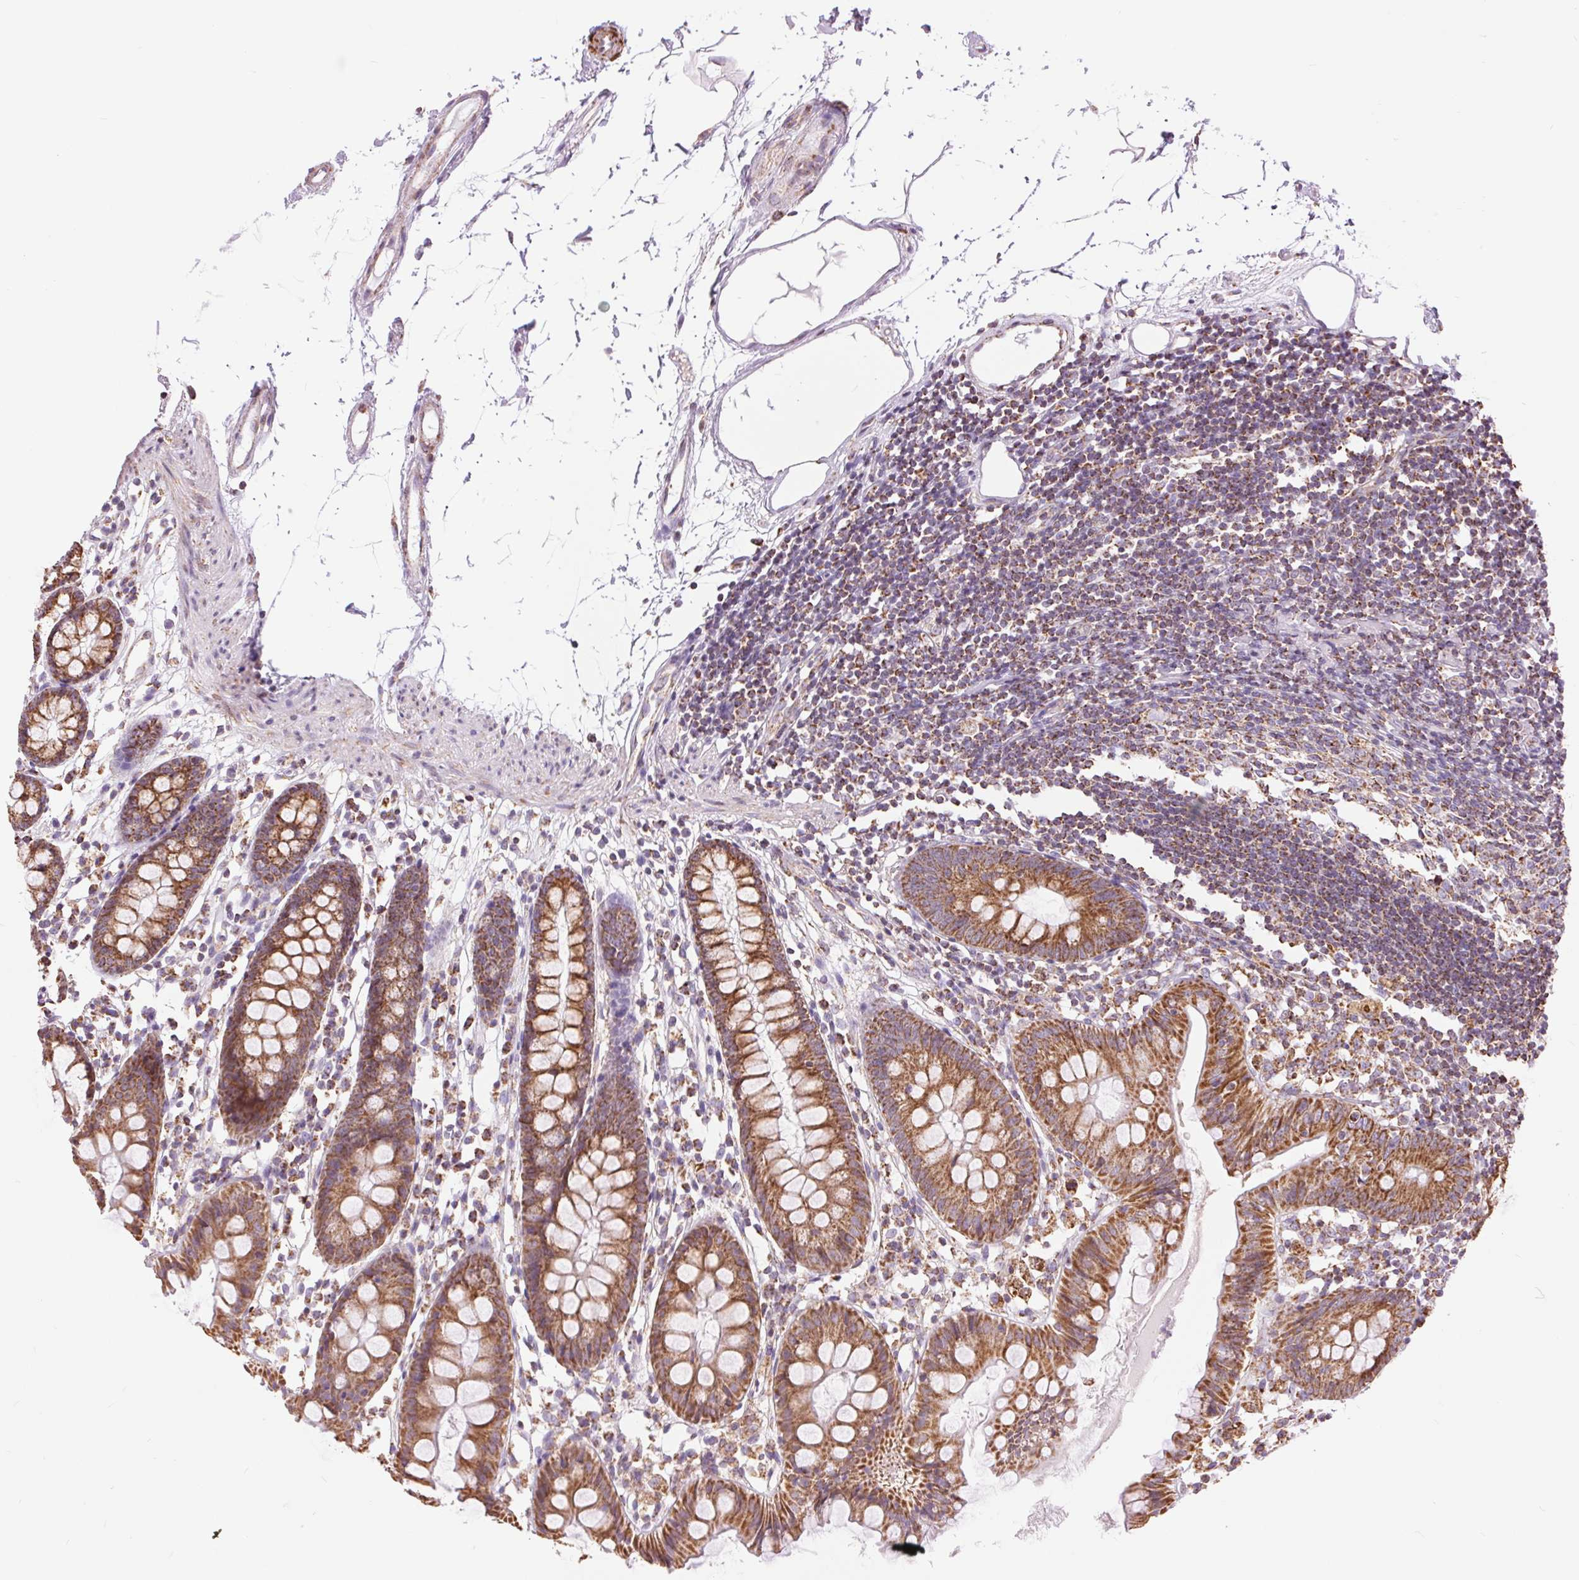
{"staining": {"intensity": "weak", "quantity": "<25%", "location": "cytoplasmic/membranous"}, "tissue": "colon", "cell_type": "Endothelial cells", "image_type": "normal", "snomed": [{"axis": "morphology", "description": "Normal tissue, NOS"}, {"axis": "topography", "description": "Colon"}], "caption": "This is a micrograph of IHC staining of benign colon, which shows no expression in endothelial cells.", "gene": "ATP5PB", "patient": {"sex": "female", "age": 84}}